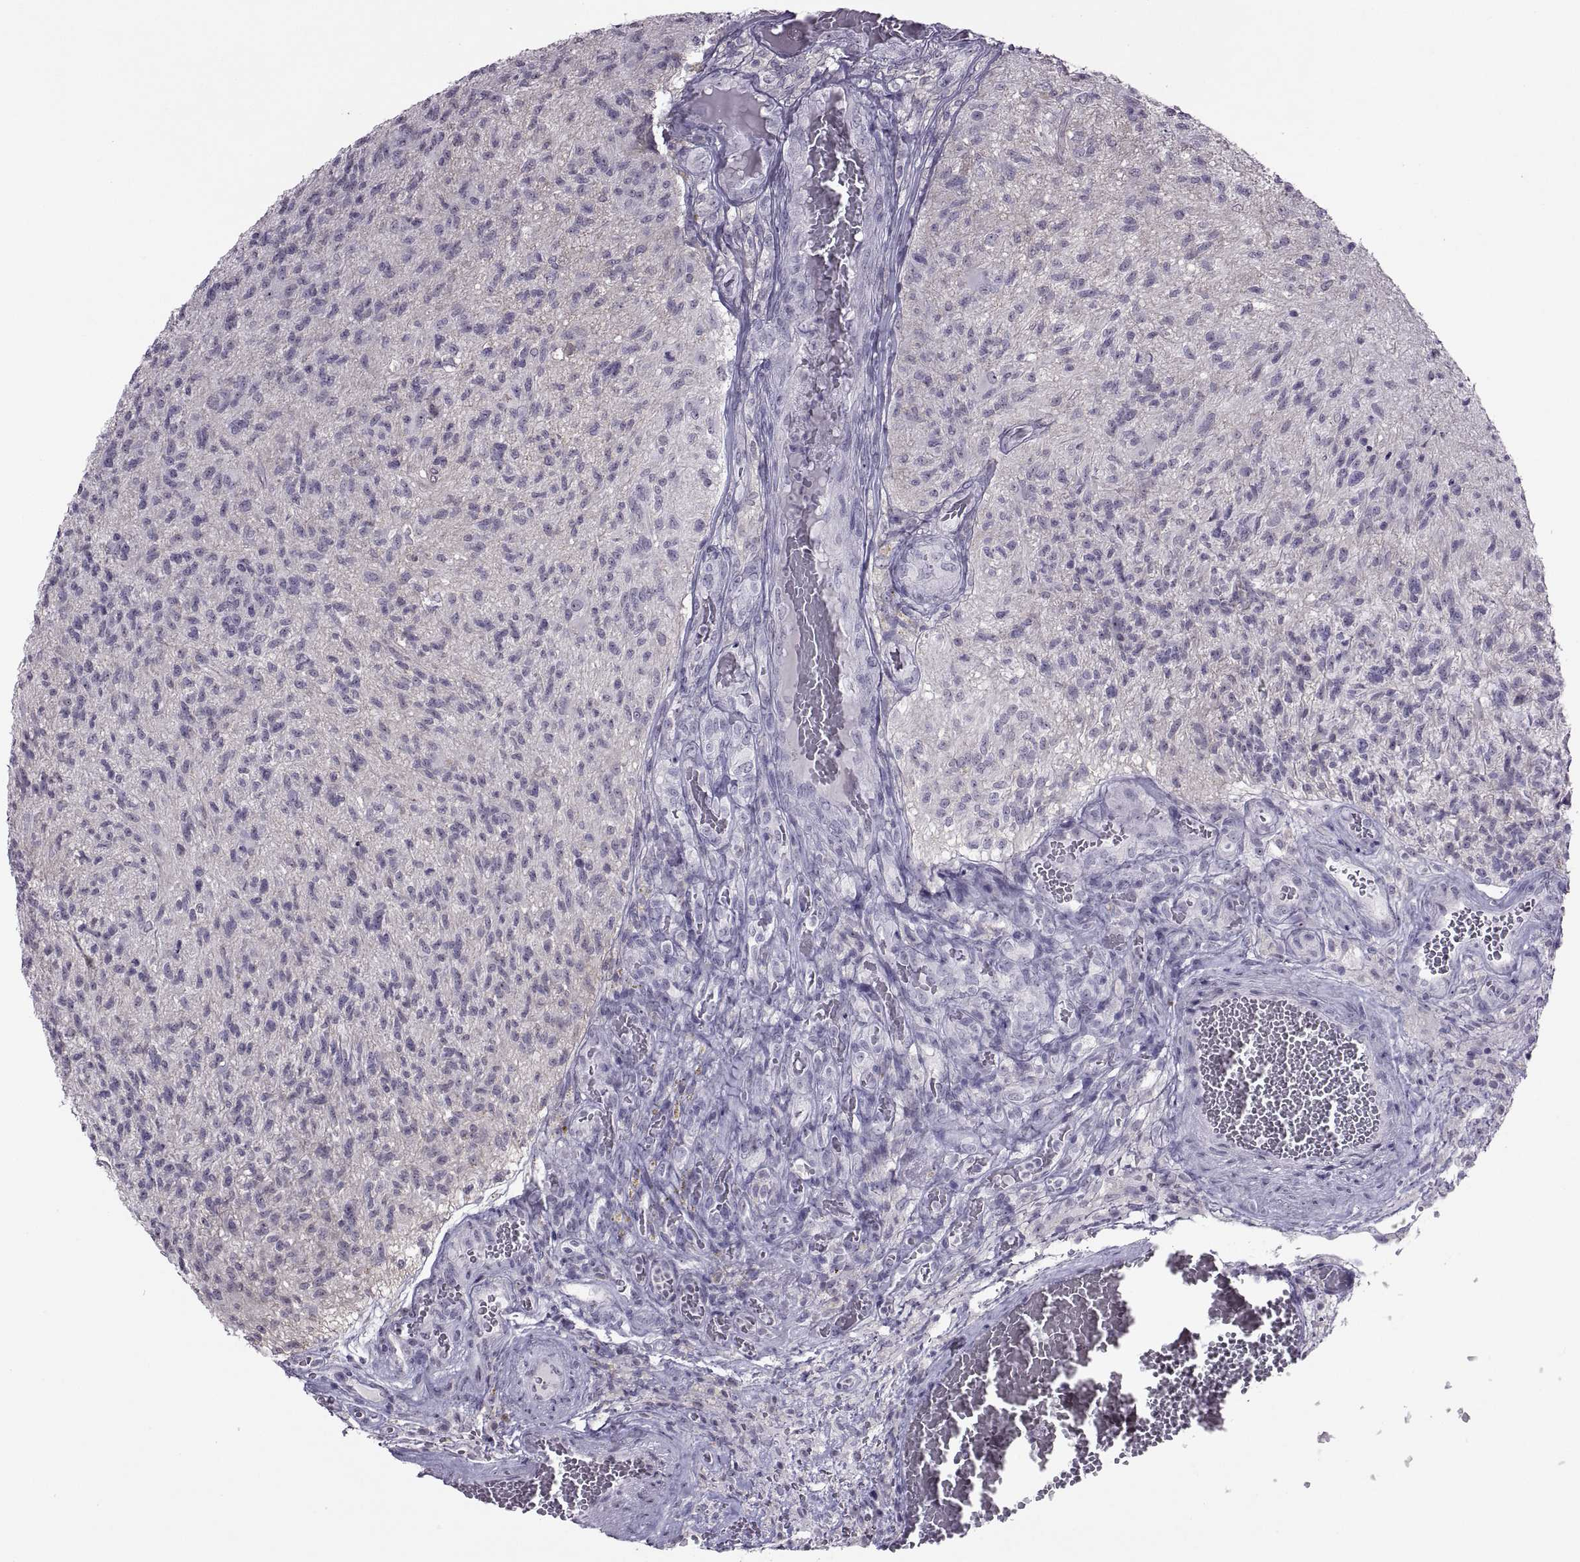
{"staining": {"intensity": "negative", "quantity": "none", "location": "none"}, "tissue": "glioma", "cell_type": "Tumor cells", "image_type": "cancer", "snomed": [{"axis": "morphology", "description": "Glioma, malignant, High grade"}, {"axis": "topography", "description": "Brain"}], "caption": "Tumor cells show no significant protein staining in high-grade glioma (malignant).", "gene": "ASIC2", "patient": {"sex": "male", "age": 56}}